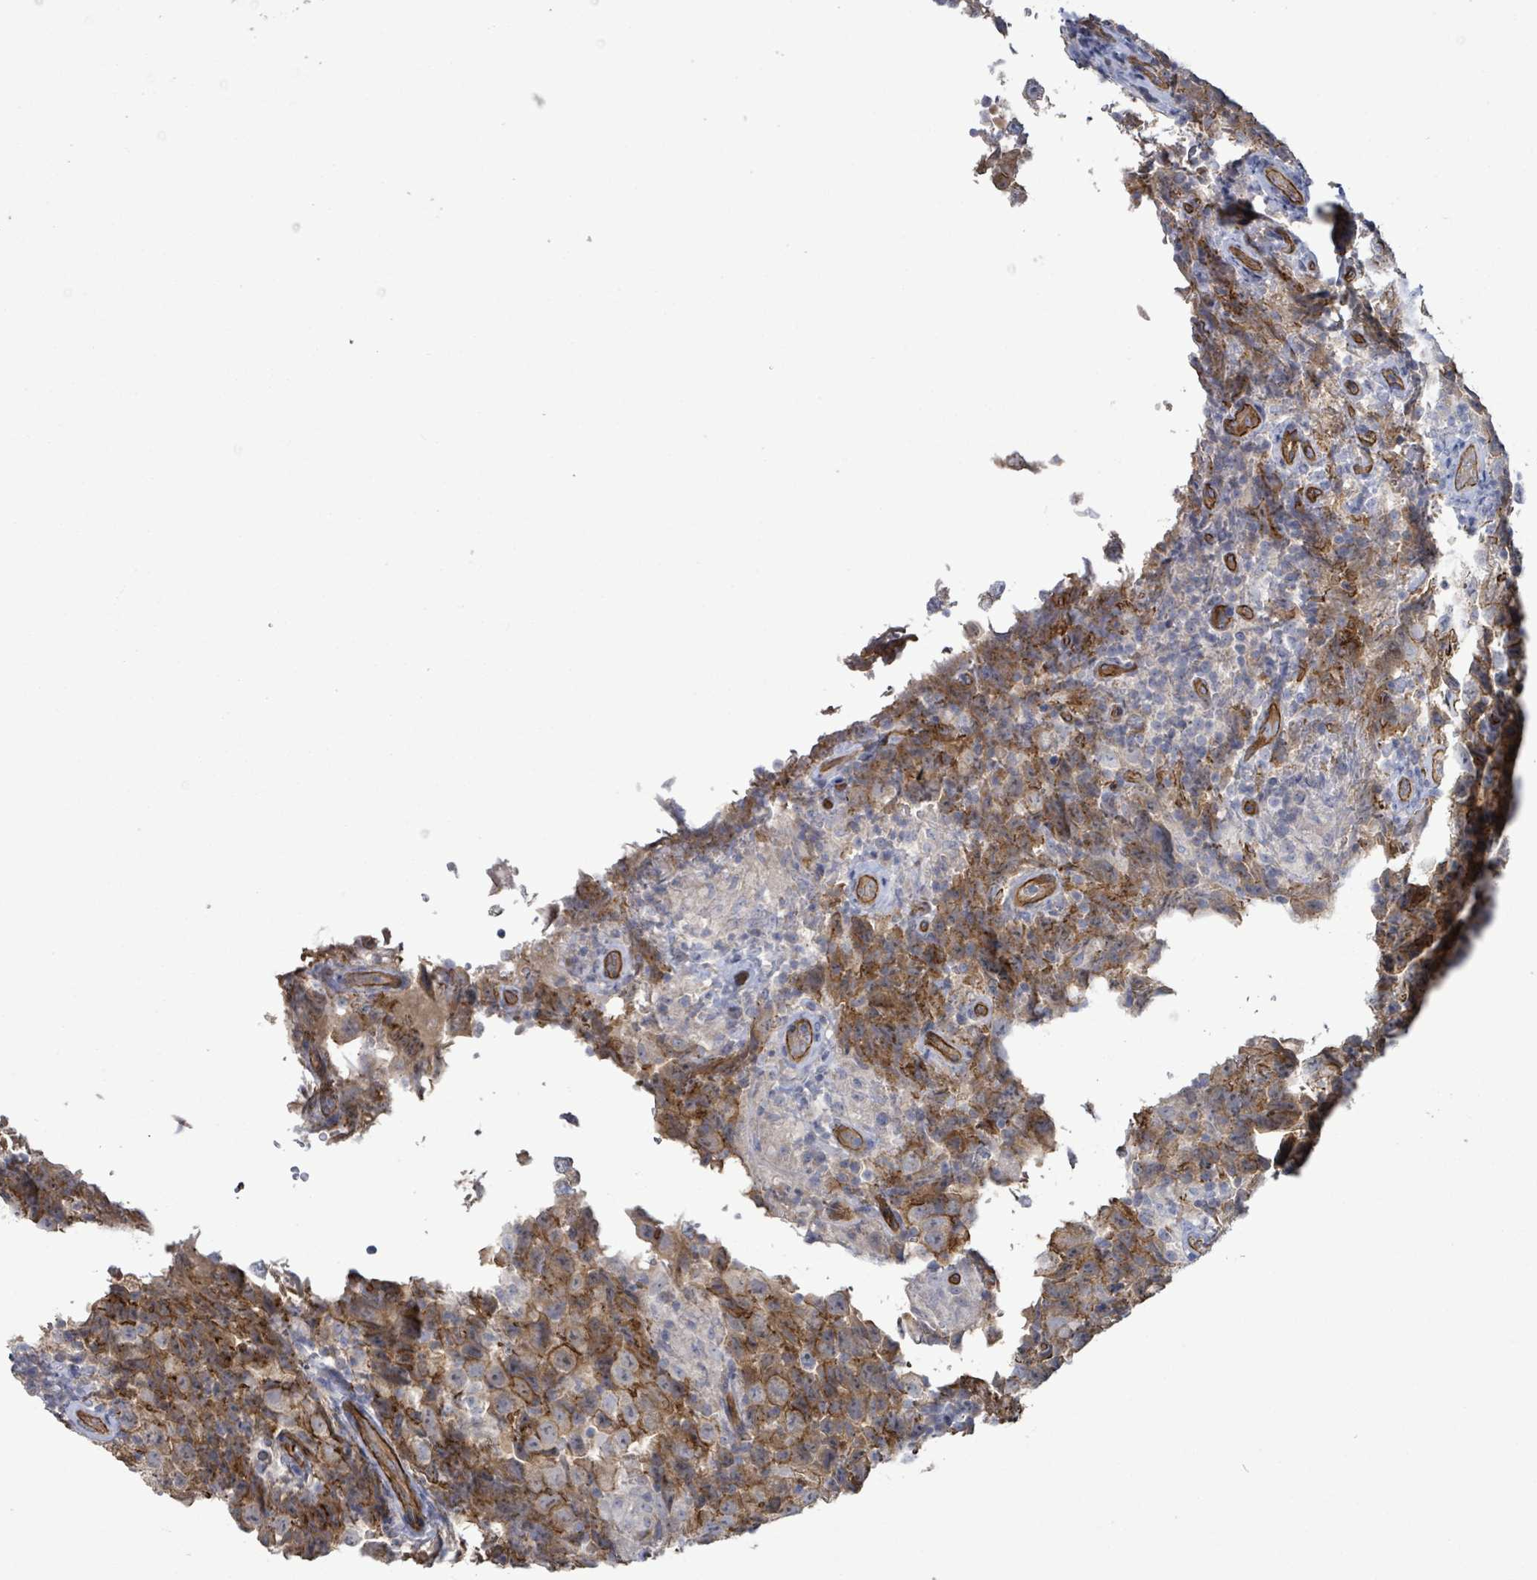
{"staining": {"intensity": "moderate", "quantity": "25%-75%", "location": "cytoplasmic/membranous"}, "tissue": "testis cancer", "cell_type": "Tumor cells", "image_type": "cancer", "snomed": [{"axis": "morphology", "description": "Seminoma, NOS"}, {"axis": "morphology", "description": "Carcinoma, Embryonal, NOS"}, {"axis": "topography", "description": "Testis"}], "caption": "Immunohistochemical staining of human testis embryonal carcinoma shows medium levels of moderate cytoplasmic/membranous positivity in about 25%-75% of tumor cells.", "gene": "KANK3", "patient": {"sex": "male", "age": 41}}